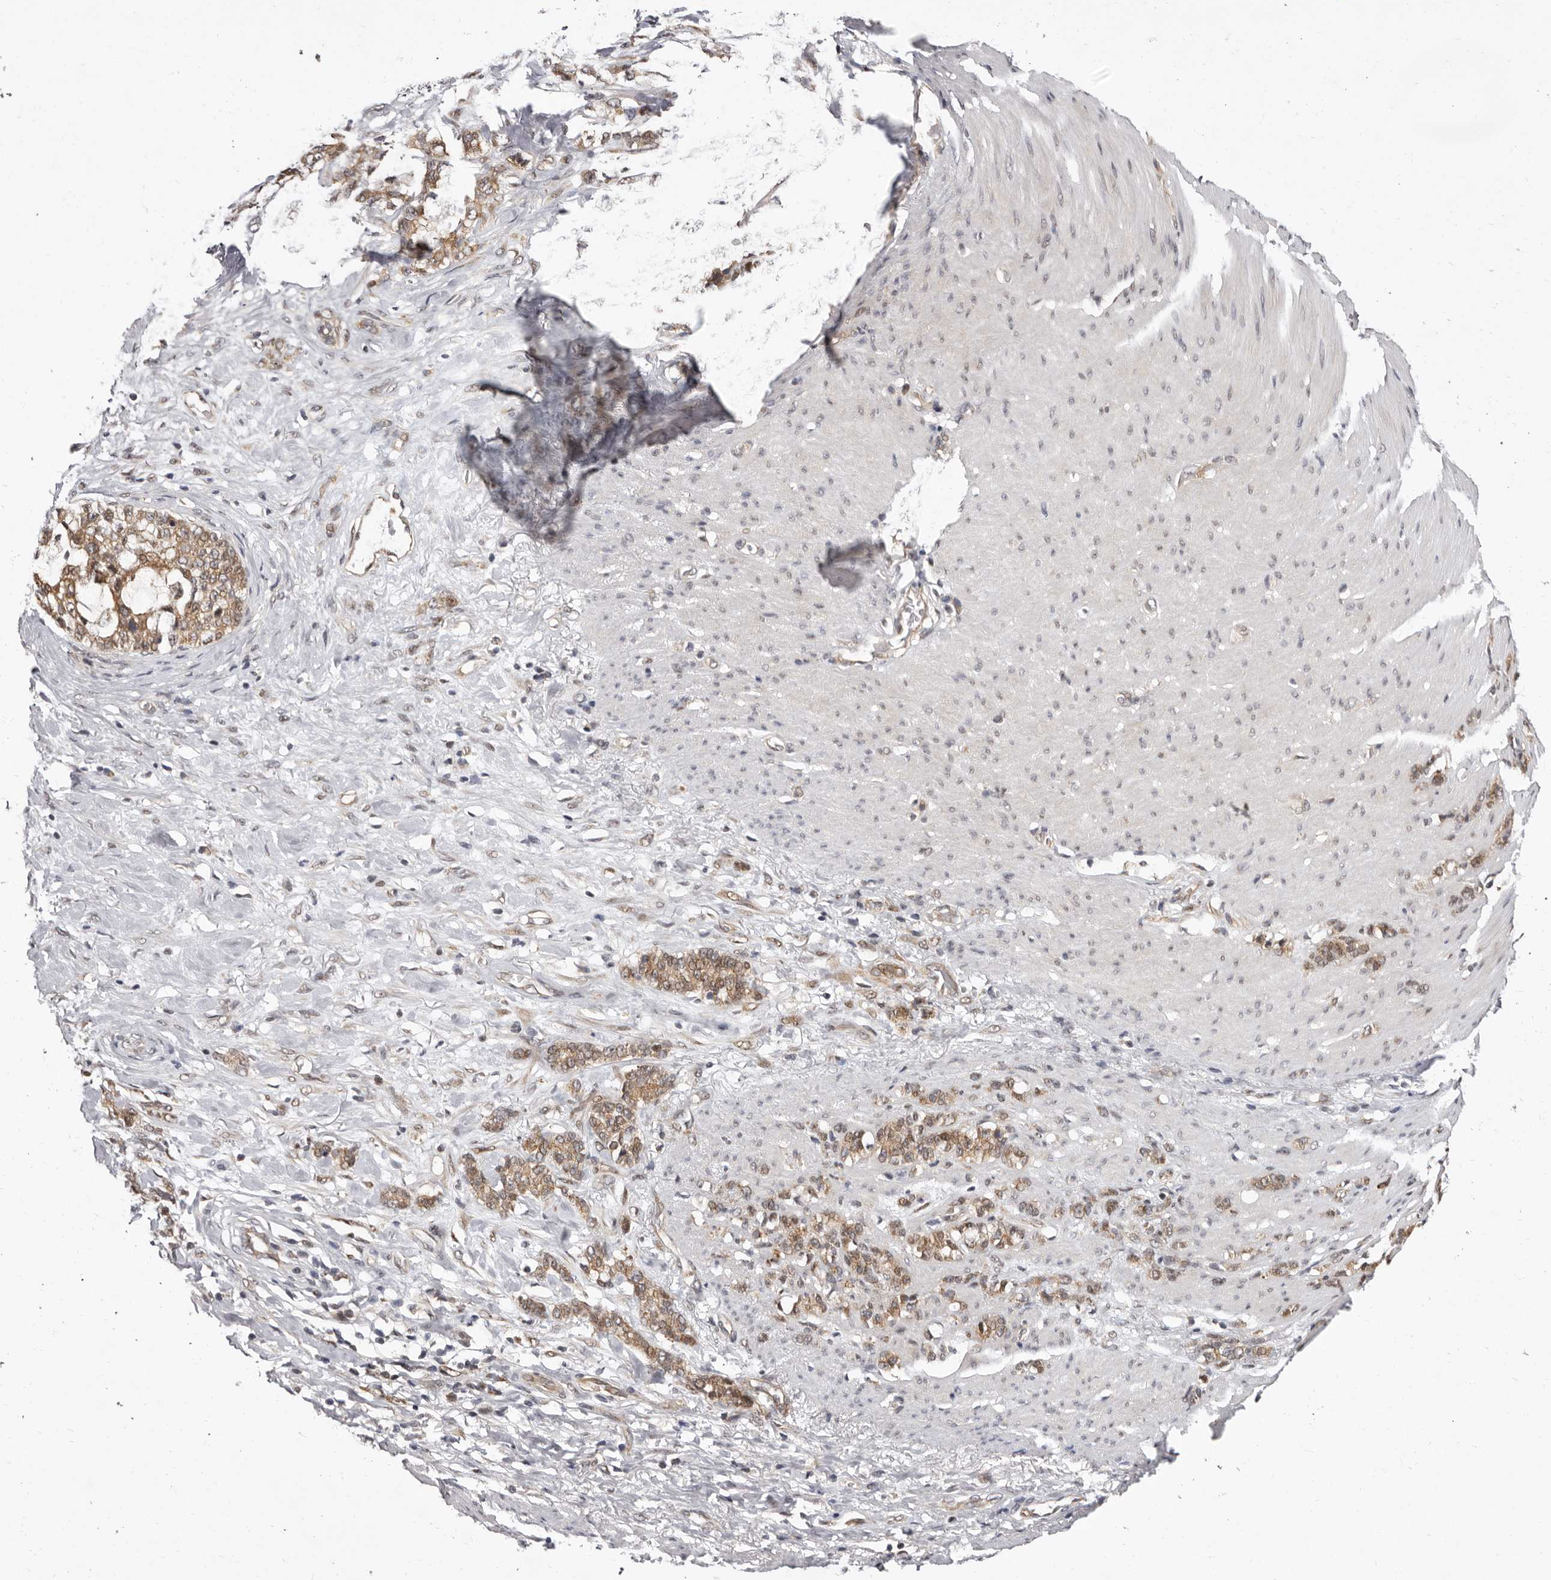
{"staining": {"intensity": "moderate", "quantity": ">75%", "location": "cytoplasmic/membranous"}, "tissue": "stomach cancer", "cell_type": "Tumor cells", "image_type": "cancer", "snomed": [{"axis": "morphology", "description": "Adenocarcinoma, NOS"}, {"axis": "topography", "description": "Stomach, lower"}], "caption": "Immunohistochemical staining of stomach cancer displays moderate cytoplasmic/membranous protein staining in approximately >75% of tumor cells.", "gene": "GLRX3", "patient": {"sex": "male", "age": 88}}